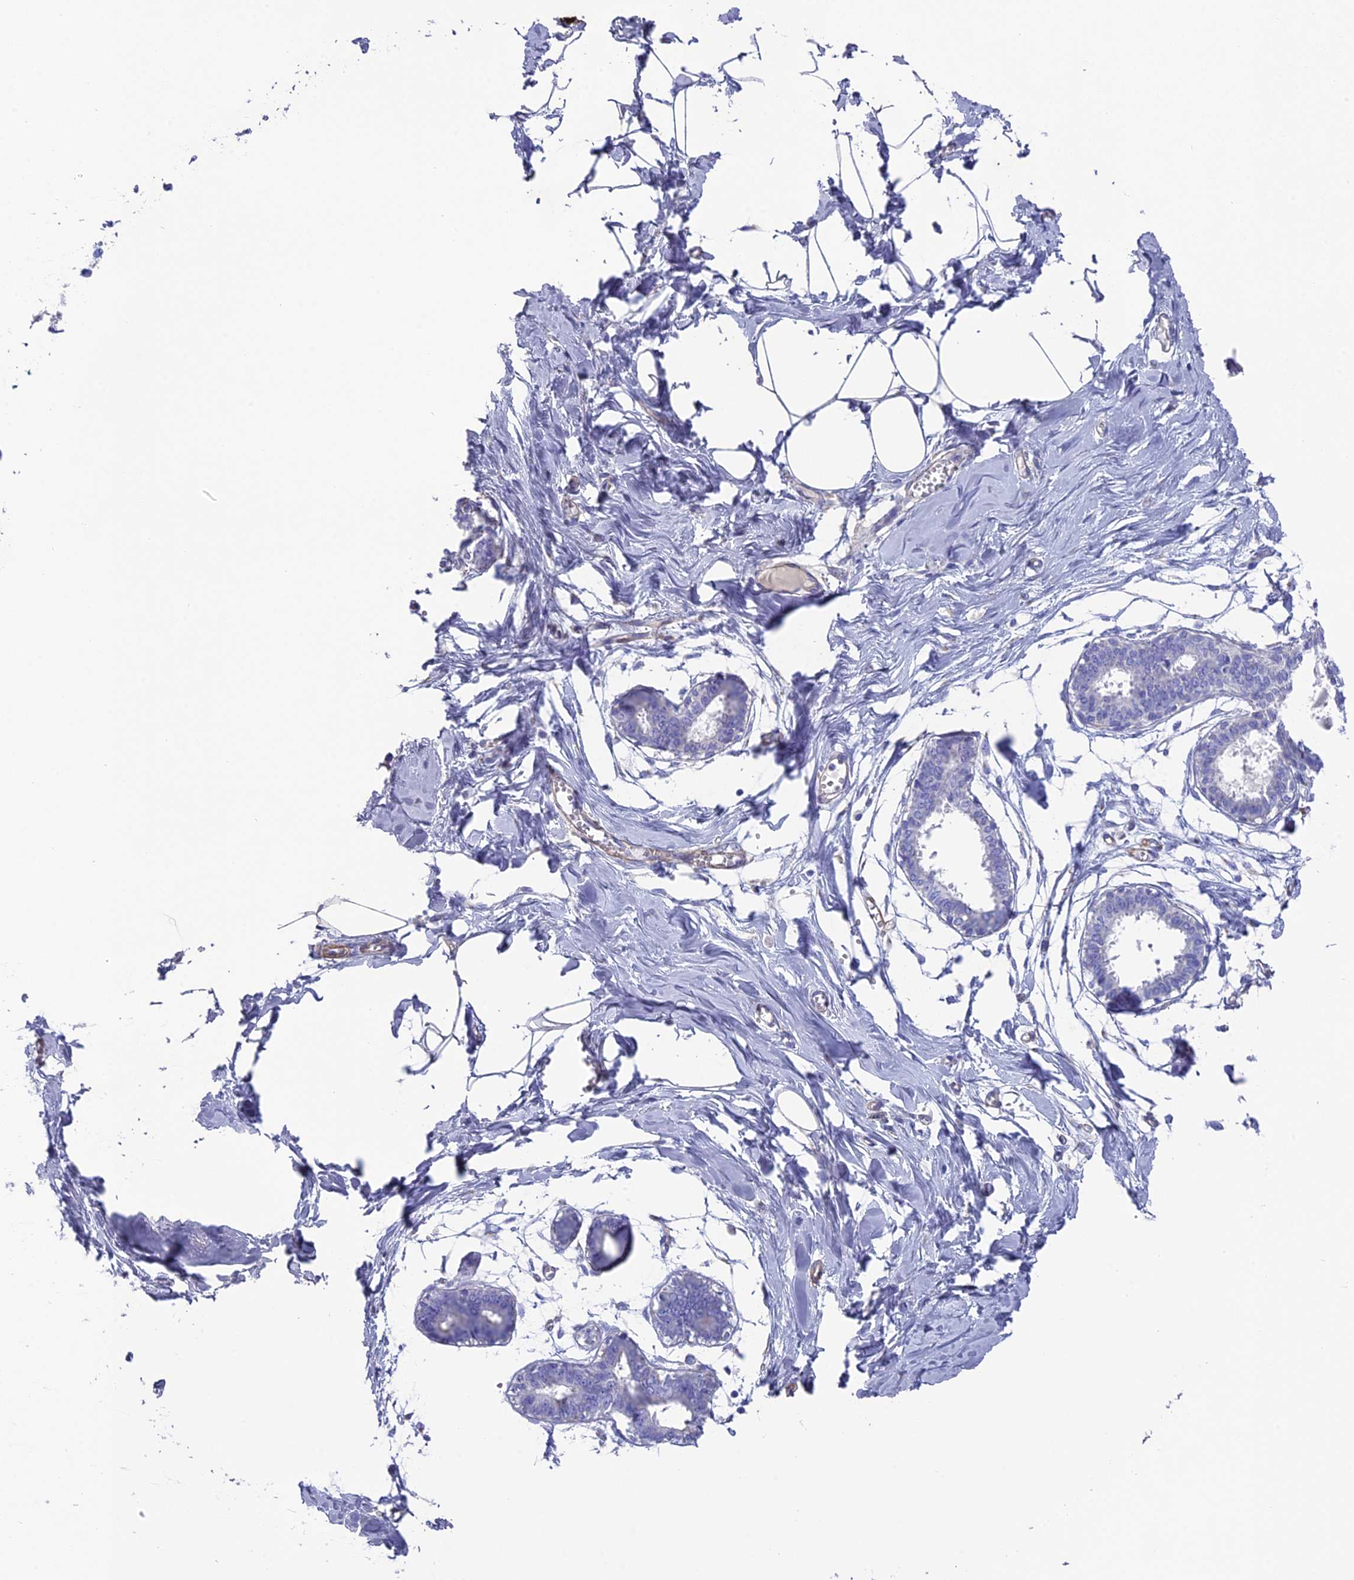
{"staining": {"intensity": "negative", "quantity": "none", "location": "none"}, "tissue": "breast", "cell_type": "Adipocytes", "image_type": "normal", "snomed": [{"axis": "morphology", "description": "Normal tissue, NOS"}, {"axis": "topography", "description": "Breast"}], "caption": "This is an immunohistochemistry (IHC) photomicrograph of normal human breast. There is no staining in adipocytes.", "gene": "TNS1", "patient": {"sex": "female", "age": 27}}